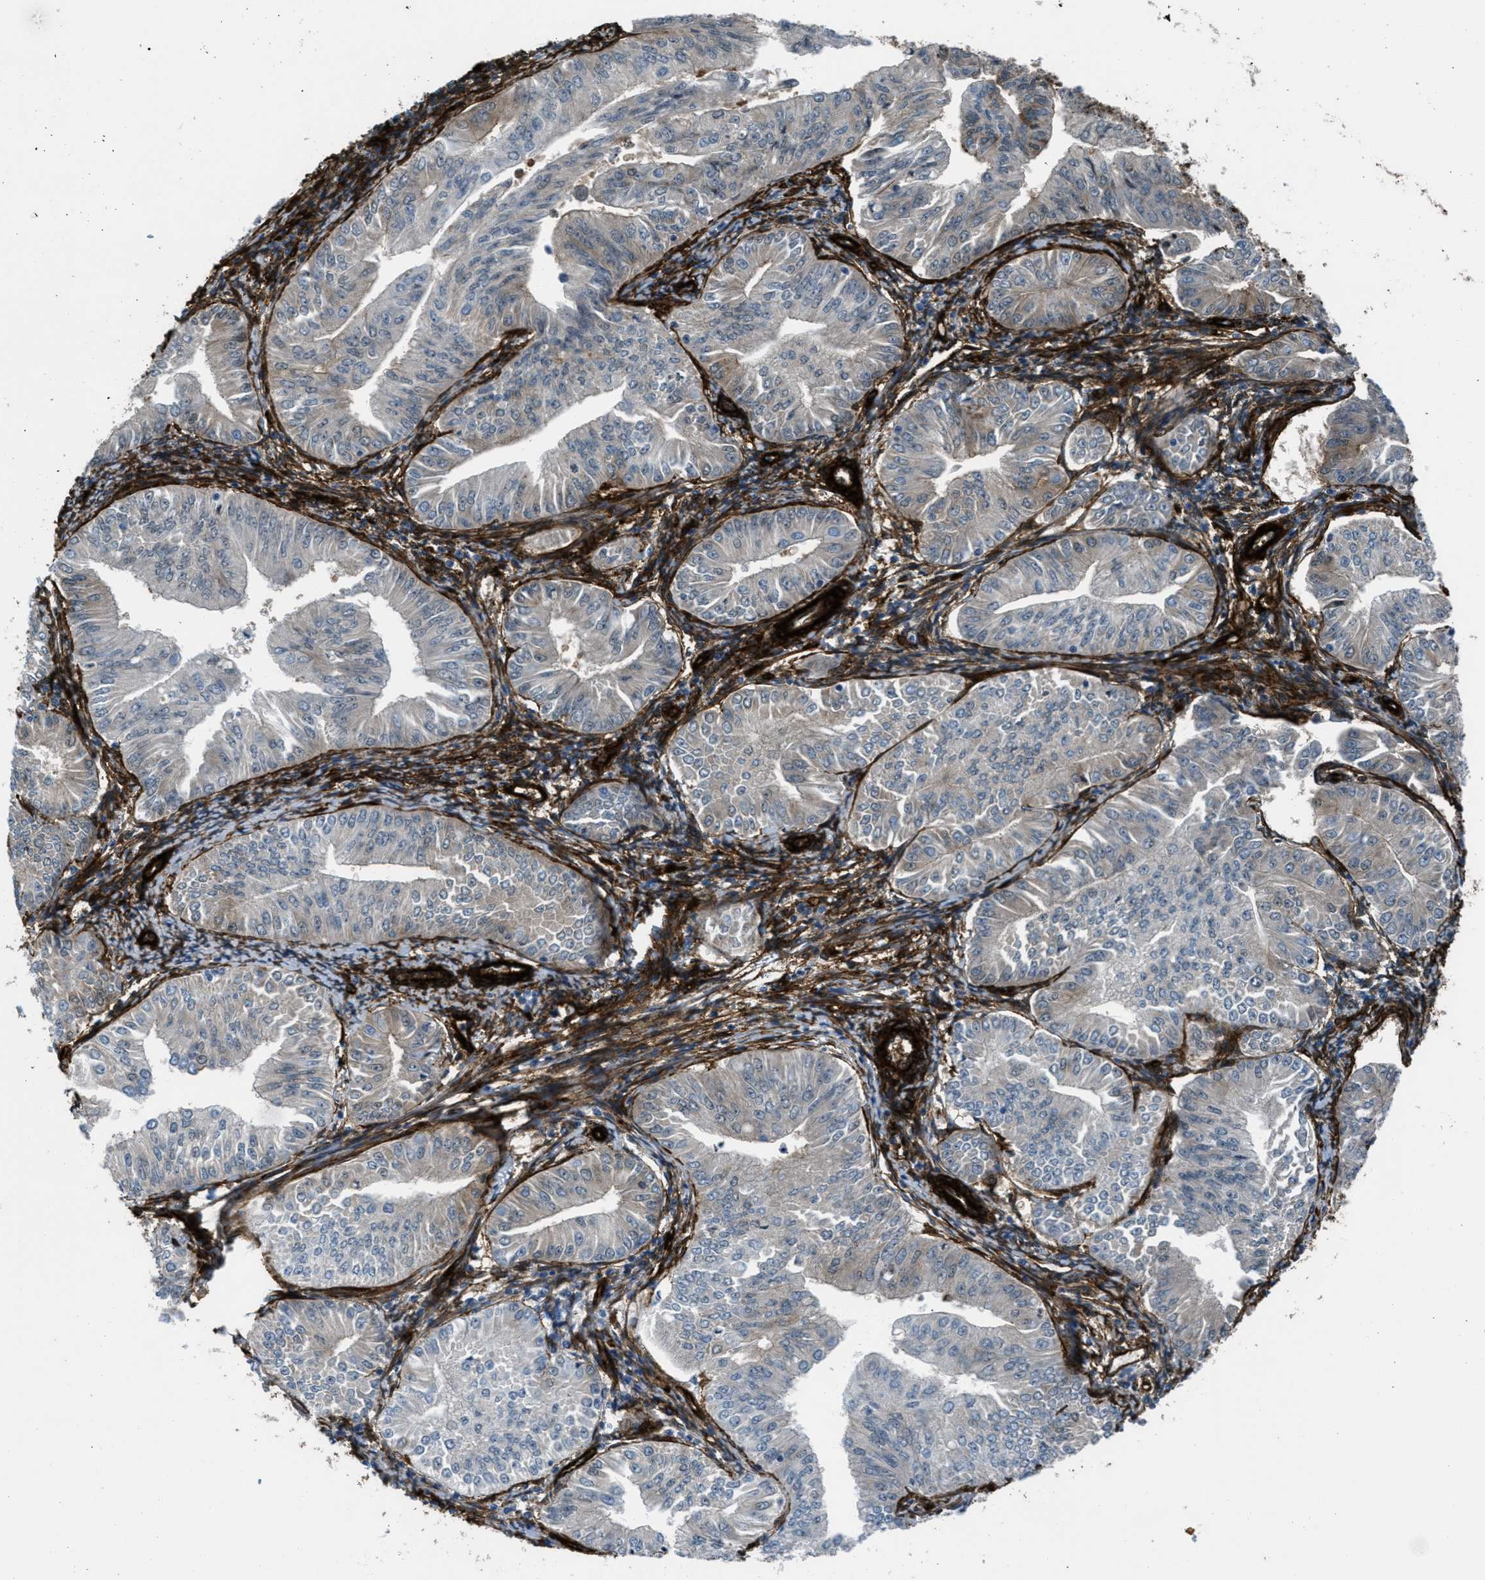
{"staining": {"intensity": "negative", "quantity": "none", "location": "none"}, "tissue": "endometrial cancer", "cell_type": "Tumor cells", "image_type": "cancer", "snomed": [{"axis": "morphology", "description": "Normal tissue, NOS"}, {"axis": "morphology", "description": "Adenocarcinoma, NOS"}, {"axis": "topography", "description": "Endometrium"}], "caption": "Tumor cells show no significant positivity in adenocarcinoma (endometrial). The staining is performed using DAB brown chromogen with nuclei counter-stained in using hematoxylin.", "gene": "CALD1", "patient": {"sex": "female", "age": 53}}